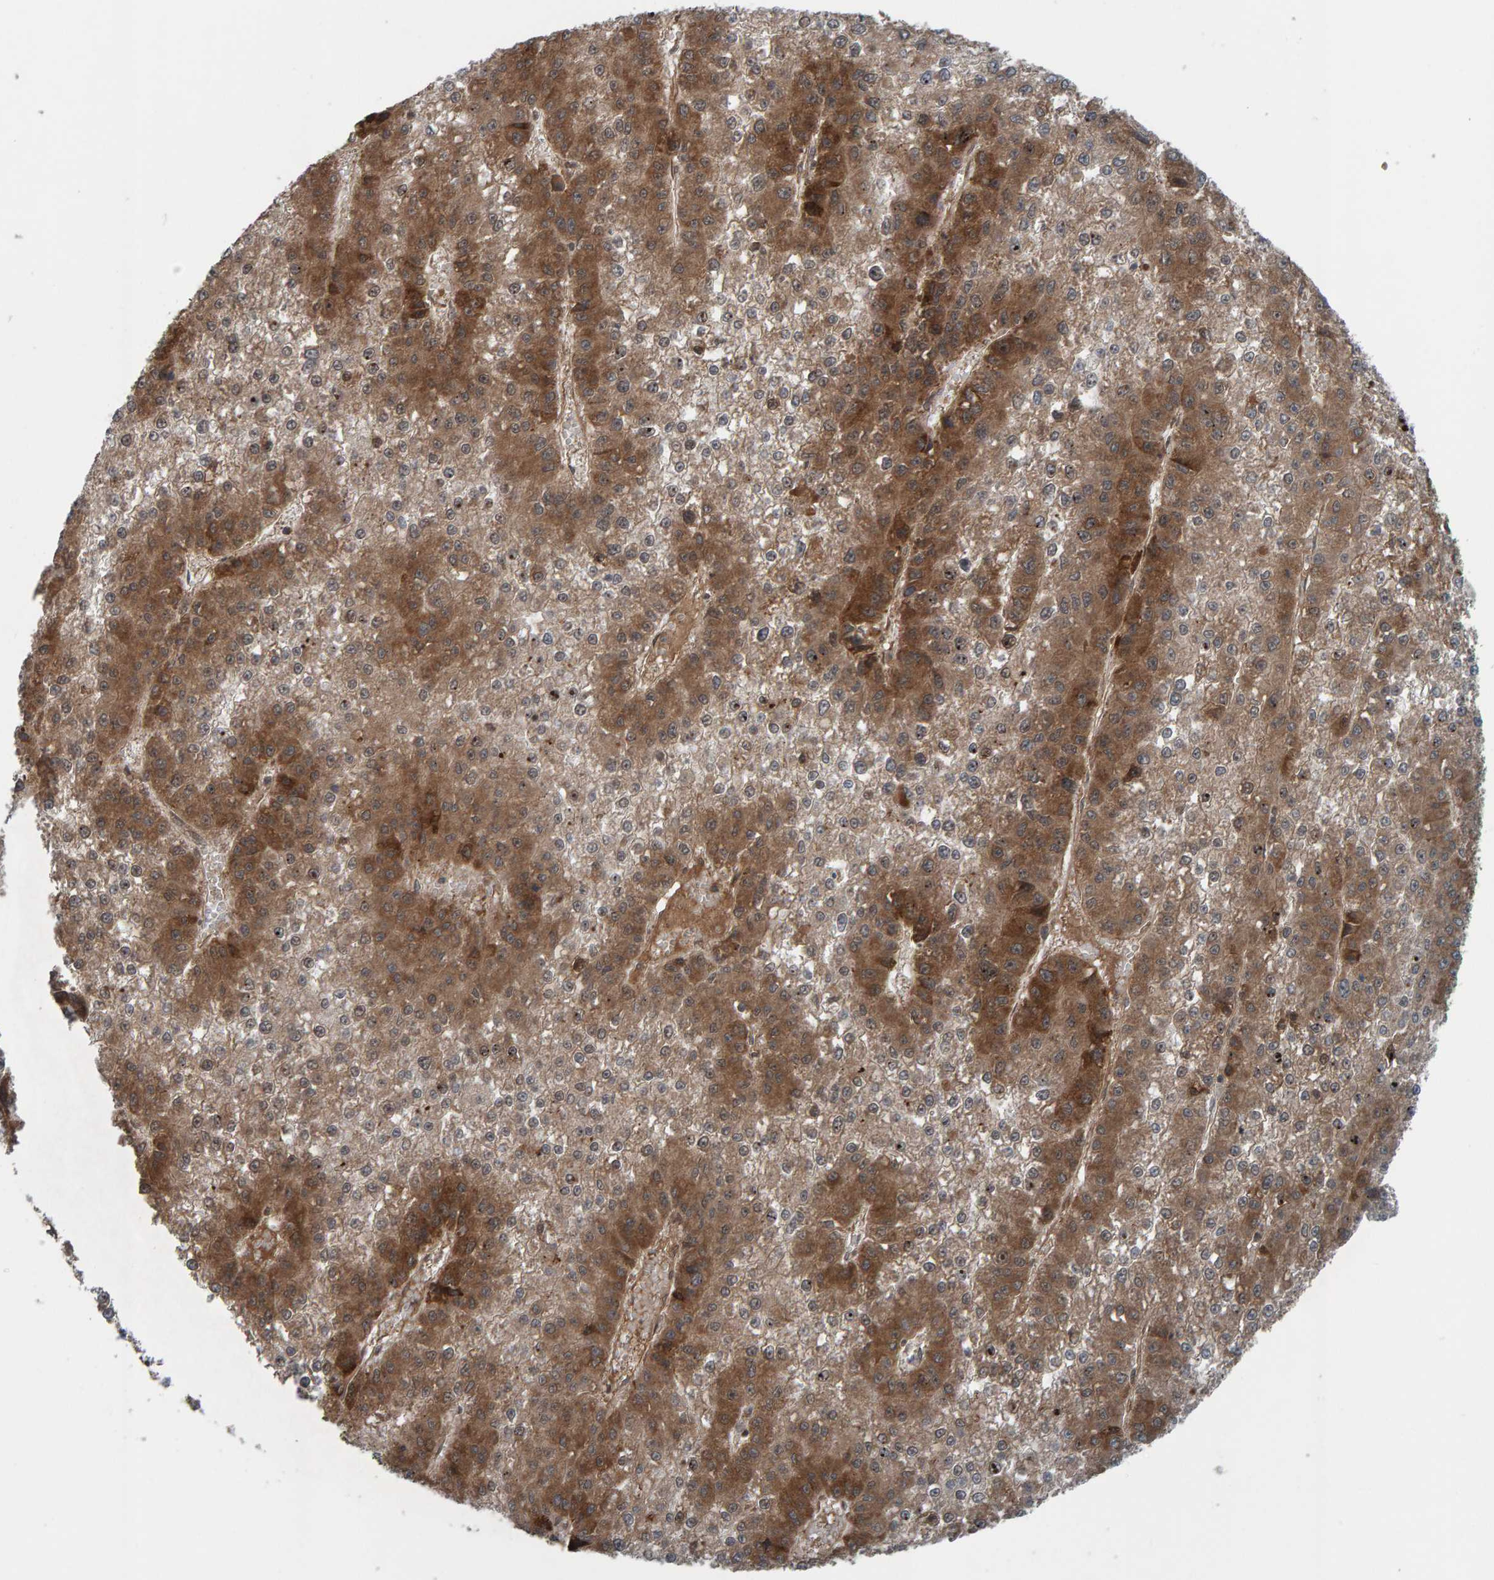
{"staining": {"intensity": "moderate", "quantity": ">75%", "location": "cytoplasmic/membranous"}, "tissue": "liver cancer", "cell_type": "Tumor cells", "image_type": "cancer", "snomed": [{"axis": "morphology", "description": "Carcinoma, Hepatocellular, NOS"}, {"axis": "topography", "description": "Liver"}], "caption": "The immunohistochemical stain shows moderate cytoplasmic/membranous positivity in tumor cells of liver cancer (hepatocellular carcinoma) tissue.", "gene": "CUEDC1", "patient": {"sex": "female", "age": 73}}